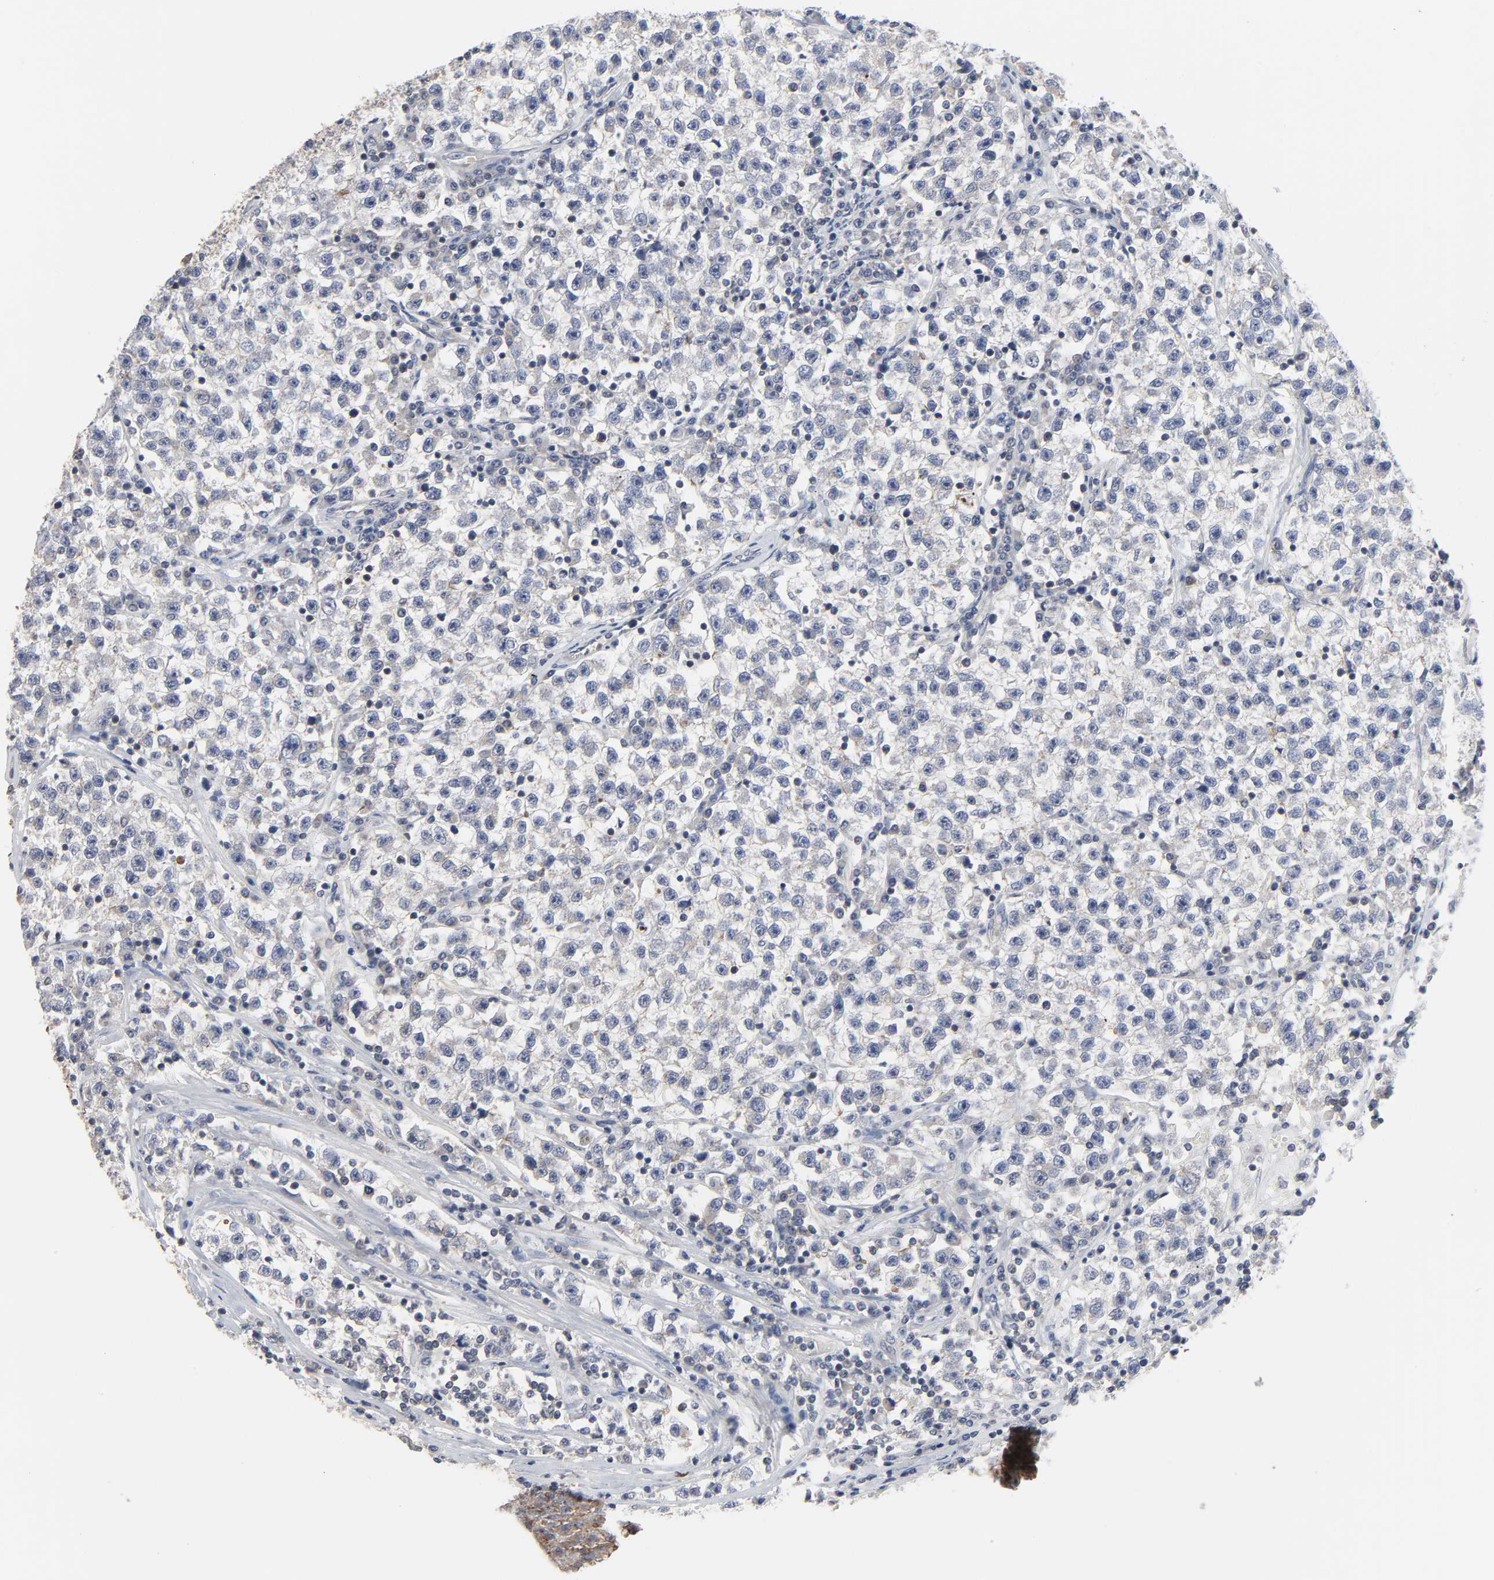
{"staining": {"intensity": "weak", "quantity": "<25%", "location": "cytoplasmic/membranous"}, "tissue": "testis cancer", "cell_type": "Tumor cells", "image_type": "cancer", "snomed": [{"axis": "morphology", "description": "Seminoma, NOS"}, {"axis": "topography", "description": "Testis"}], "caption": "Testis cancer stained for a protein using immunohistochemistry displays no expression tumor cells.", "gene": "DDX10", "patient": {"sex": "male", "age": 22}}